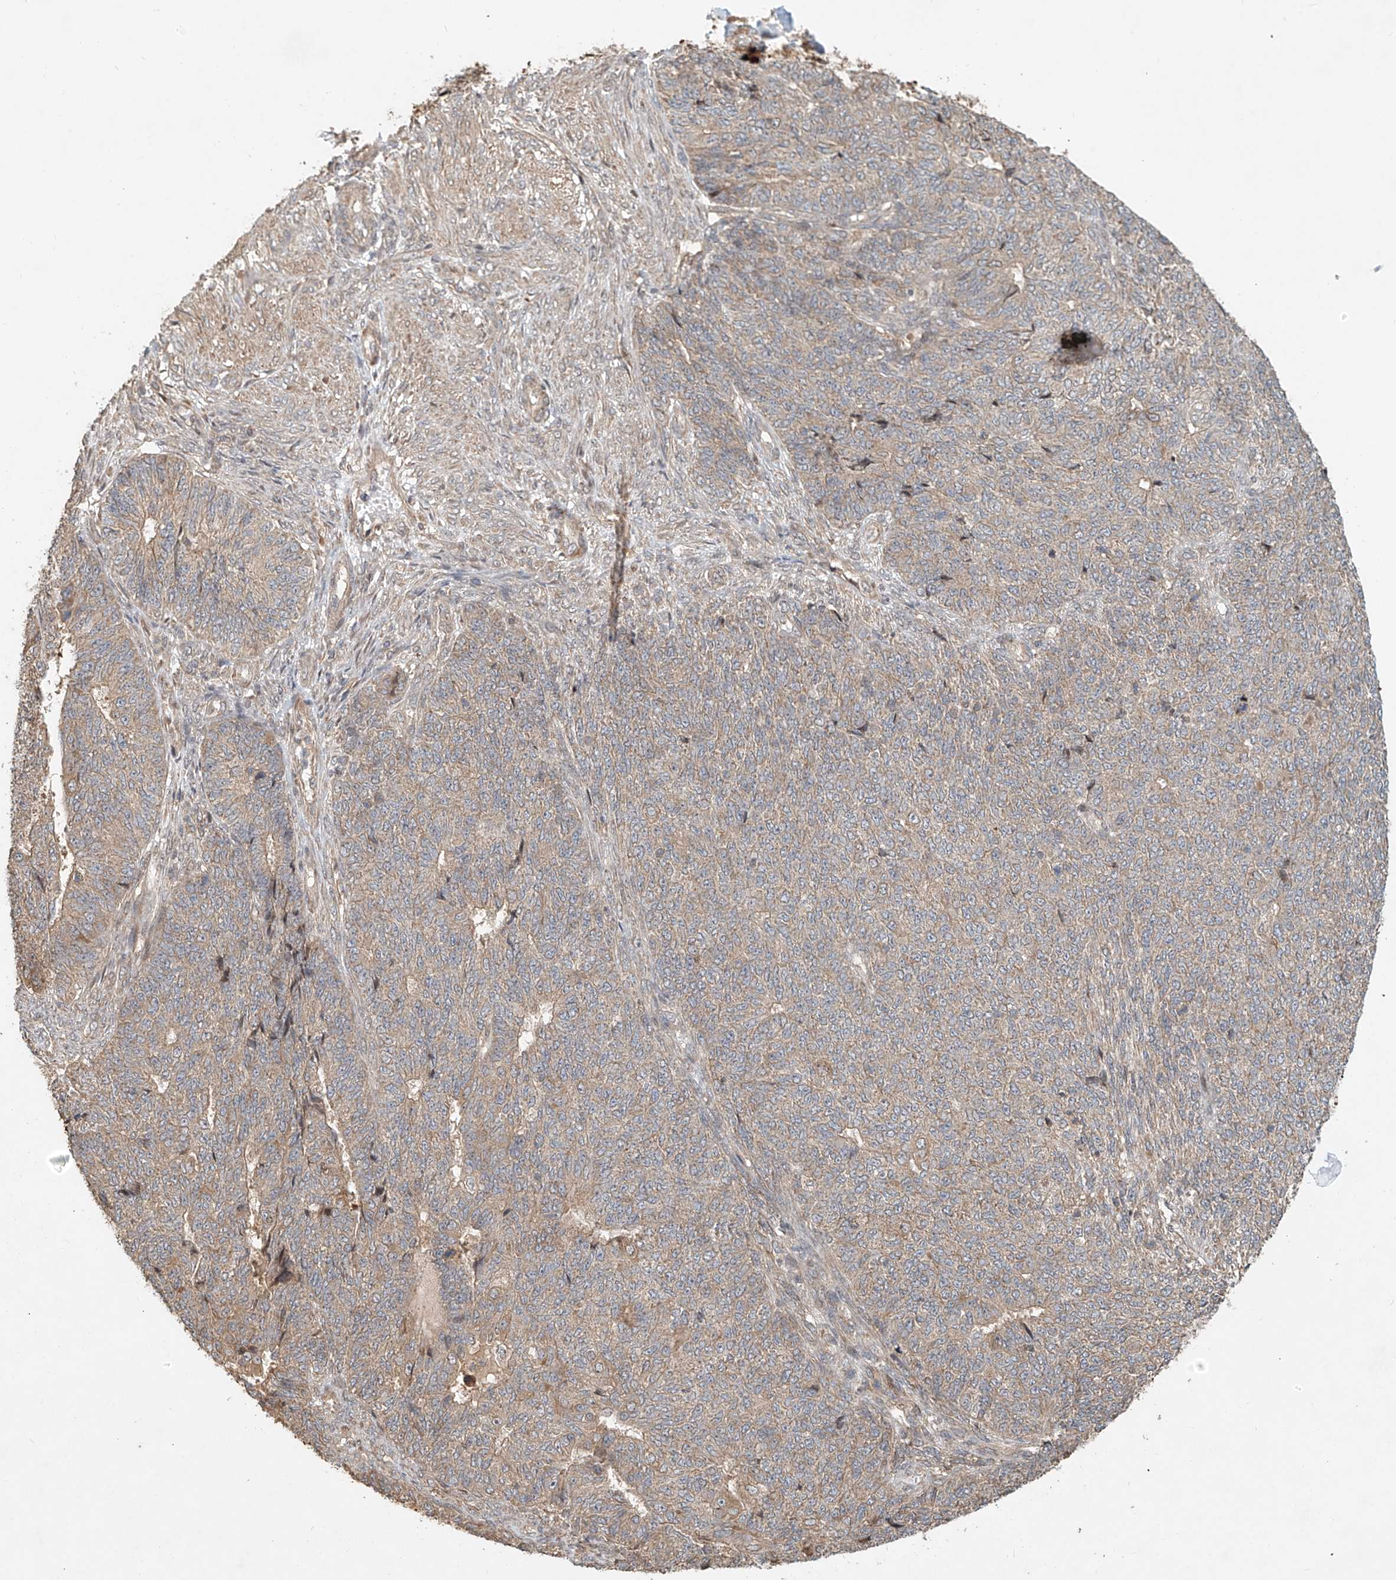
{"staining": {"intensity": "weak", "quantity": "25%-75%", "location": "cytoplasmic/membranous"}, "tissue": "endometrial cancer", "cell_type": "Tumor cells", "image_type": "cancer", "snomed": [{"axis": "morphology", "description": "Adenocarcinoma, NOS"}, {"axis": "topography", "description": "Endometrium"}], "caption": "DAB immunohistochemical staining of human endometrial cancer demonstrates weak cytoplasmic/membranous protein positivity in approximately 25%-75% of tumor cells.", "gene": "TMEM61", "patient": {"sex": "female", "age": 32}}